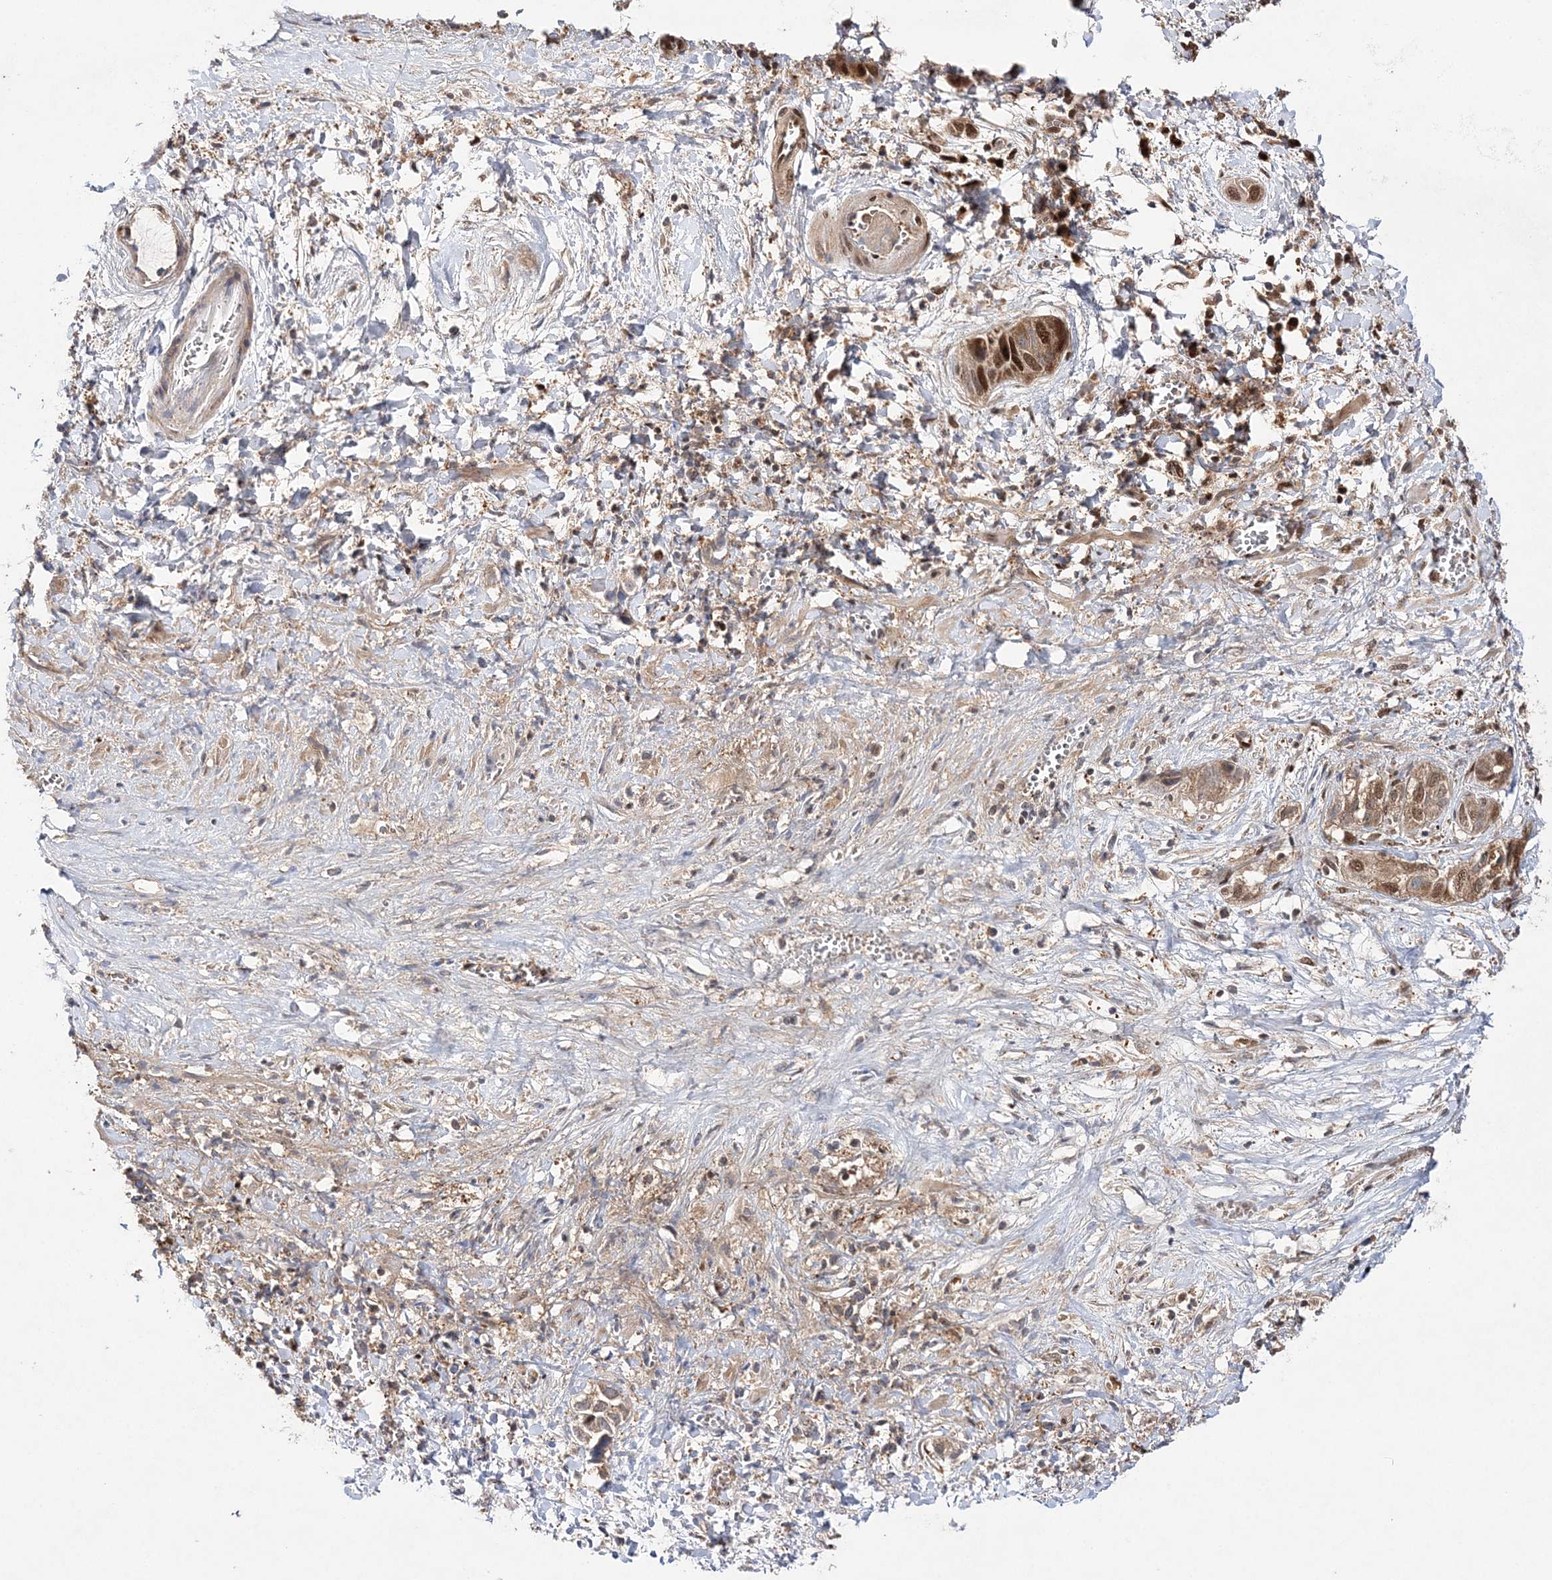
{"staining": {"intensity": "moderate", "quantity": ">75%", "location": "cytoplasmic/membranous,nuclear"}, "tissue": "liver cancer", "cell_type": "Tumor cells", "image_type": "cancer", "snomed": [{"axis": "morphology", "description": "Cholangiocarcinoma"}, {"axis": "topography", "description": "Liver"}], "caption": "Protein expression analysis of liver cancer reveals moderate cytoplasmic/membranous and nuclear staining in about >75% of tumor cells.", "gene": "NIF3L1", "patient": {"sex": "female", "age": 52}}